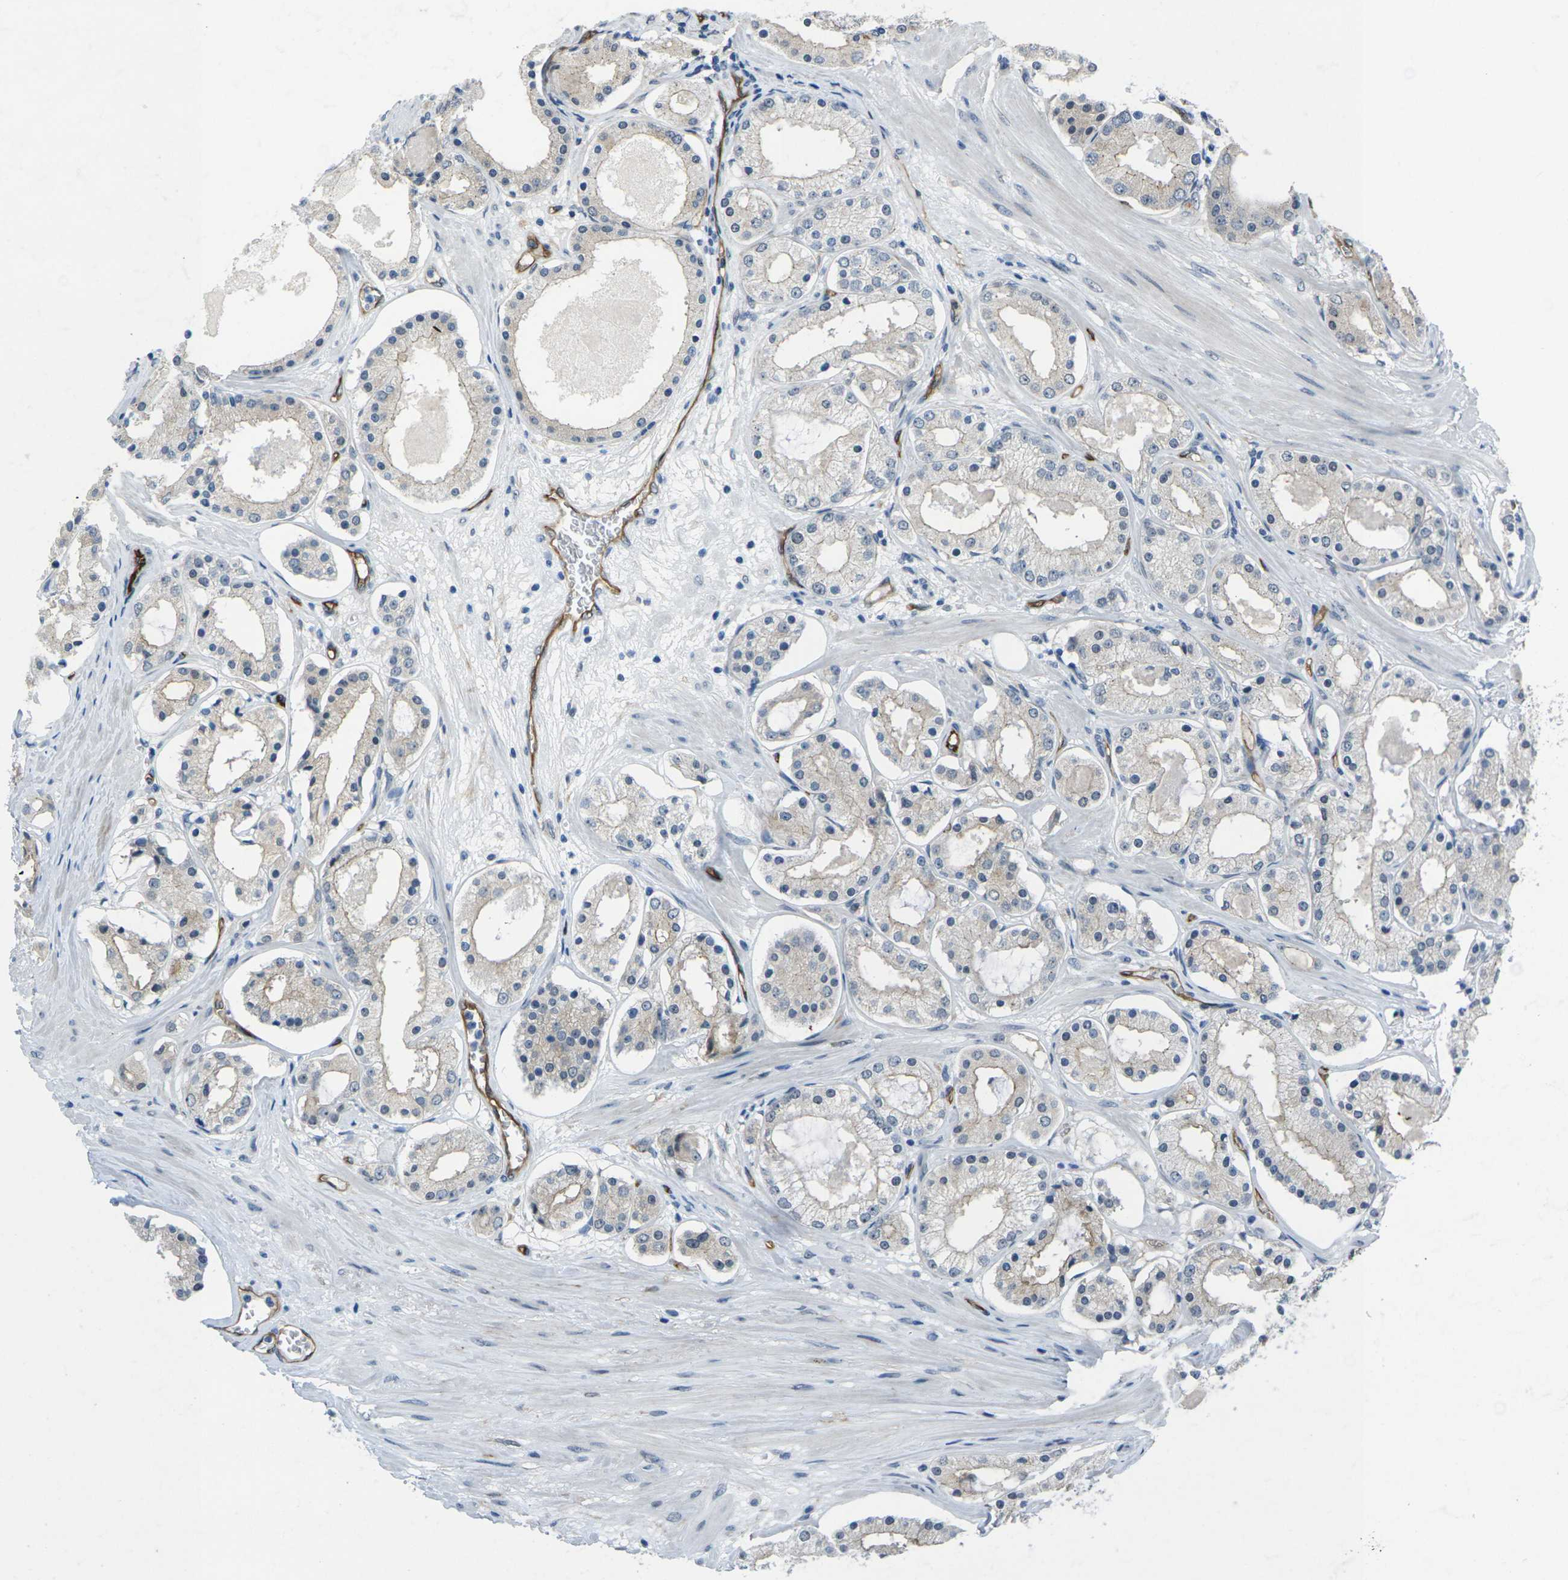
{"staining": {"intensity": "negative", "quantity": "none", "location": "none"}, "tissue": "prostate cancer", "cell_type": "Tumor cells", "image_type": "cancer", "snomed": [{"axis": "morphology", "description": "Adenocarcinoma, High grade"}, {"axis": "topography", "description": "Prostate"}], "caption": "This micrograph is of high-grade adenocarcinoma (prostate) stained with immunohistochemistry to label a protein in brown with the nuclei are counter-stained blue. There is no expression in tumor cells.", "gene": "HSPA12B", "patient": {"sex": "male", "age": 66}}